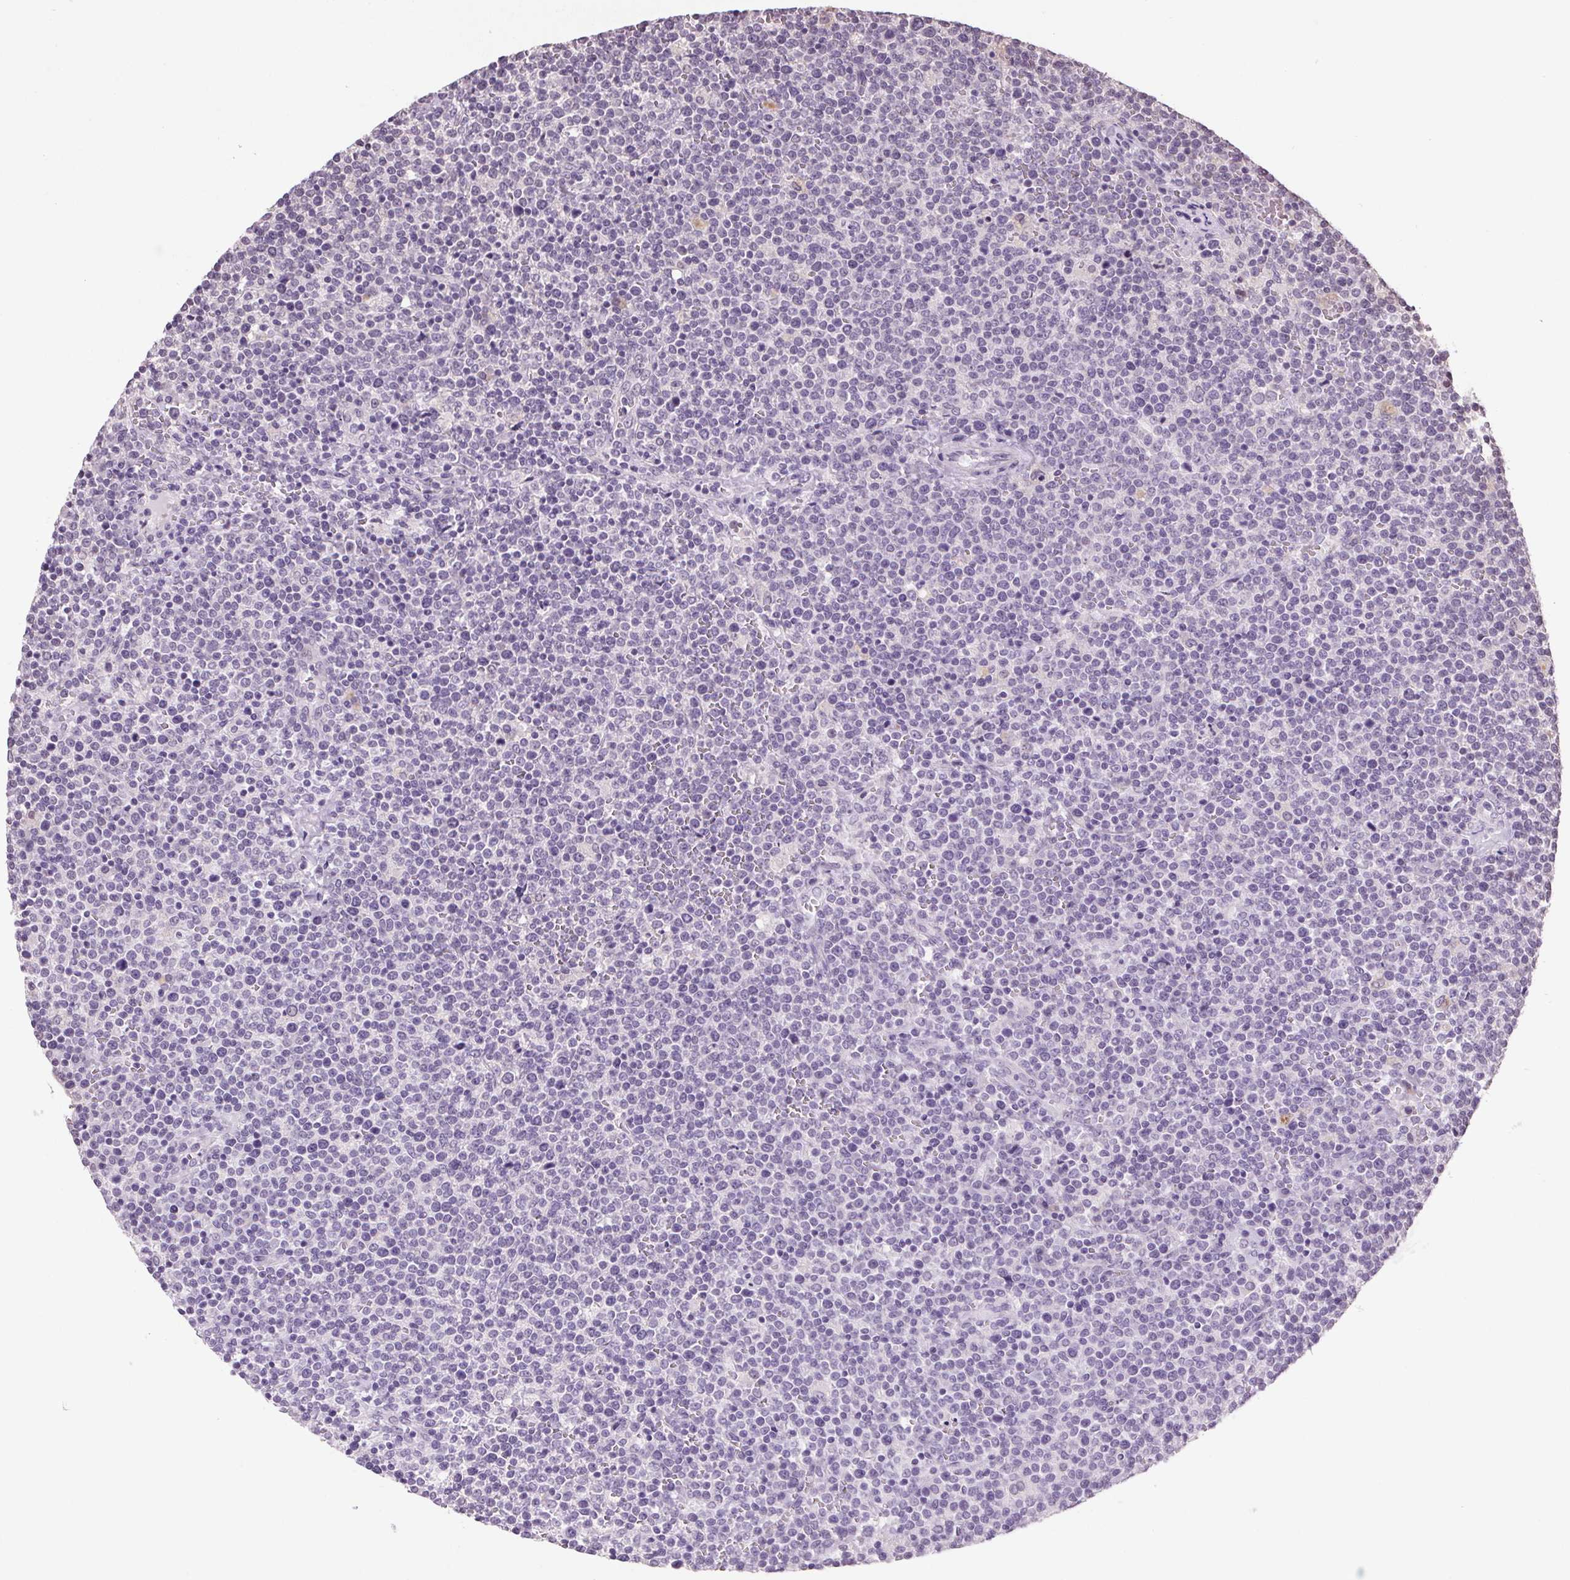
{"staining": {"intensity": "negative", "quantity": "none", "location": "none"}, "tissue": "lymphoma", "cell_type": "Tumor cells", "image_type": "cancer", "snomed": [{"axis": "morphology", "description": "Malignant lymphoma, non-Hodgkin's type, High grade"}, {"axis": "topography", "description": "Lymph node"}], "caption": "This is a photomicrograph of IHC staining of lymphoma, which shows no positivity in tumor cells. Nuclei are stained in blue.", "gene": "VWA3B", "patient": {"sex": "male", "age": 61}}